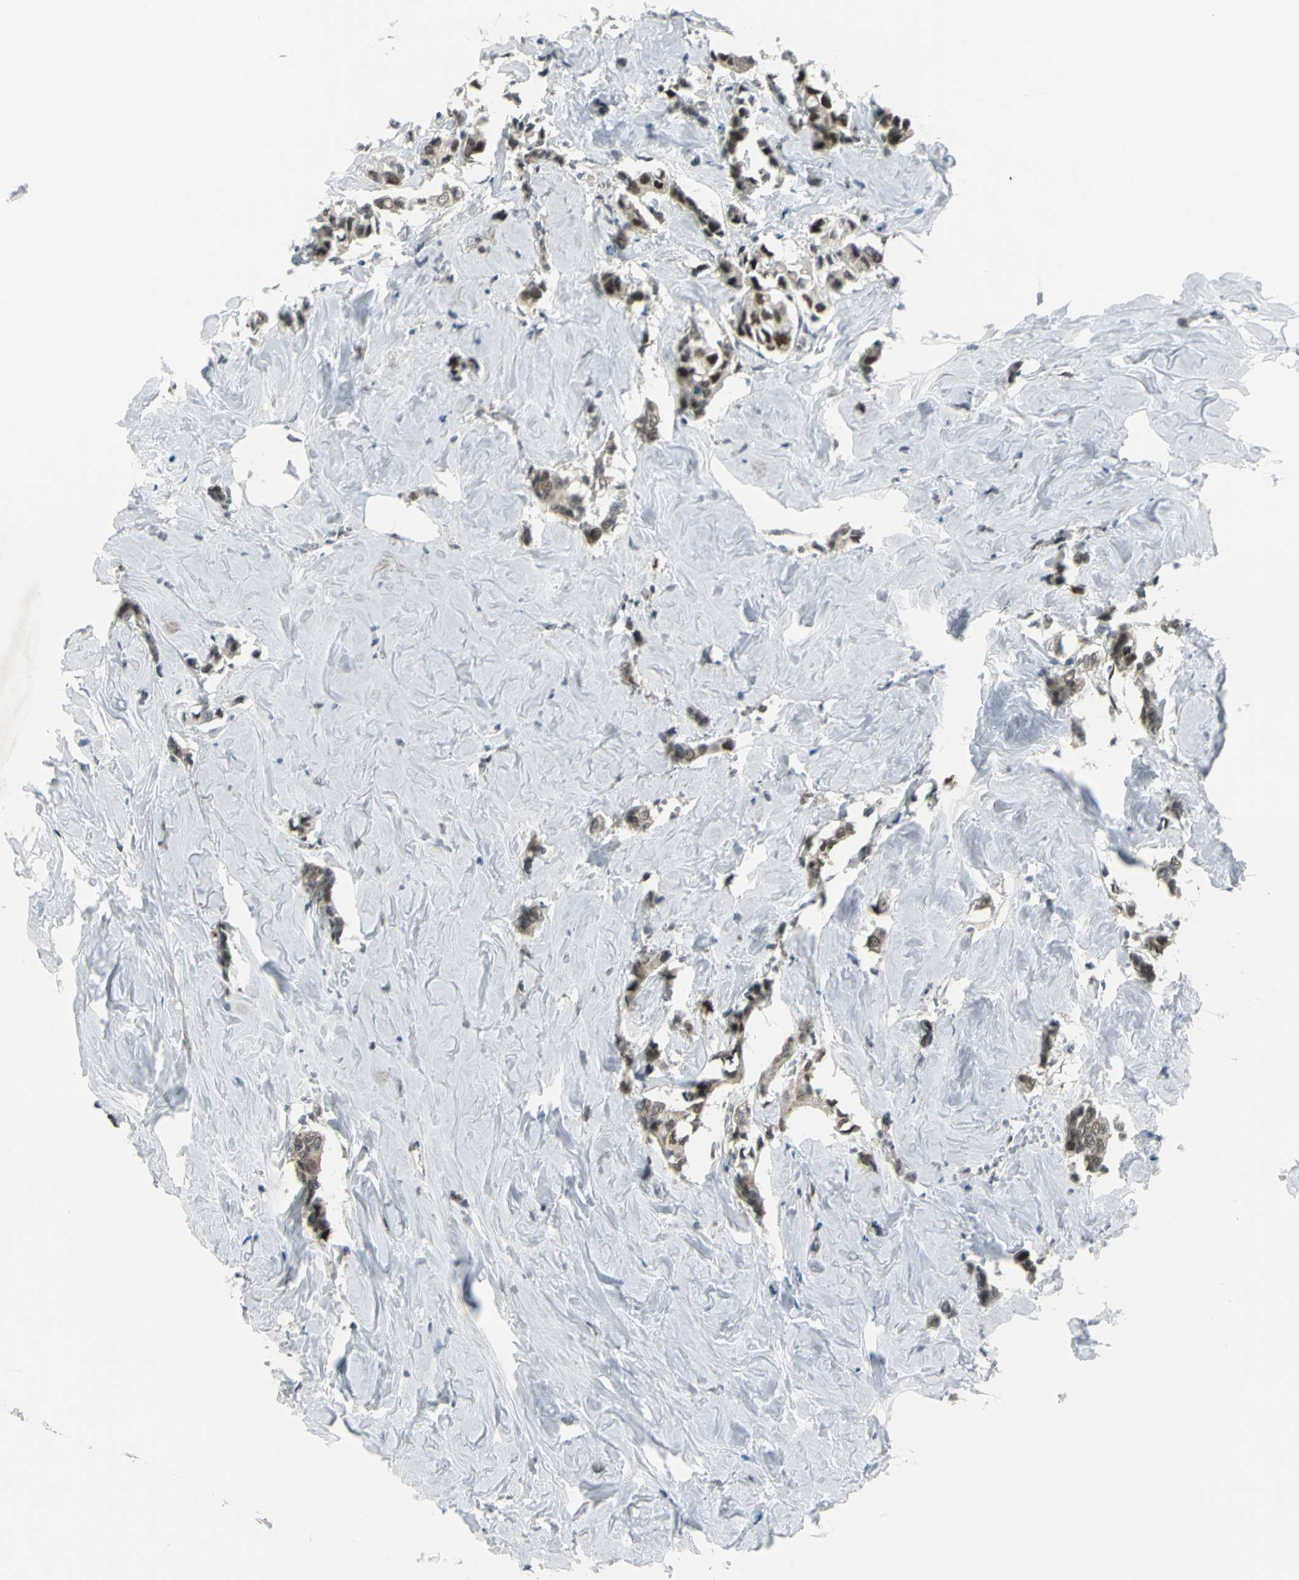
{"staining": {"intensity": "weak", "quantity": "25%-75%", "location": "cytoplasmic/membranous,nuclear"}, "tissue": "breast cancer", "cell_type": "Tumor cells", "image_type": "cancer", "snomed": [{"axis": "morphology", "description": "Duct carcinoma"}, {"axis": "topography", "description": "Breast"}], "caption": "Weak cytoplasmic/membranous and nuclear expression is seen in approximately 25%-75% of tumor cells in breast cancer (intraductal carcinoma).", "gene": "POLR3K", "patient": {"sex": "female", "age": 84}}